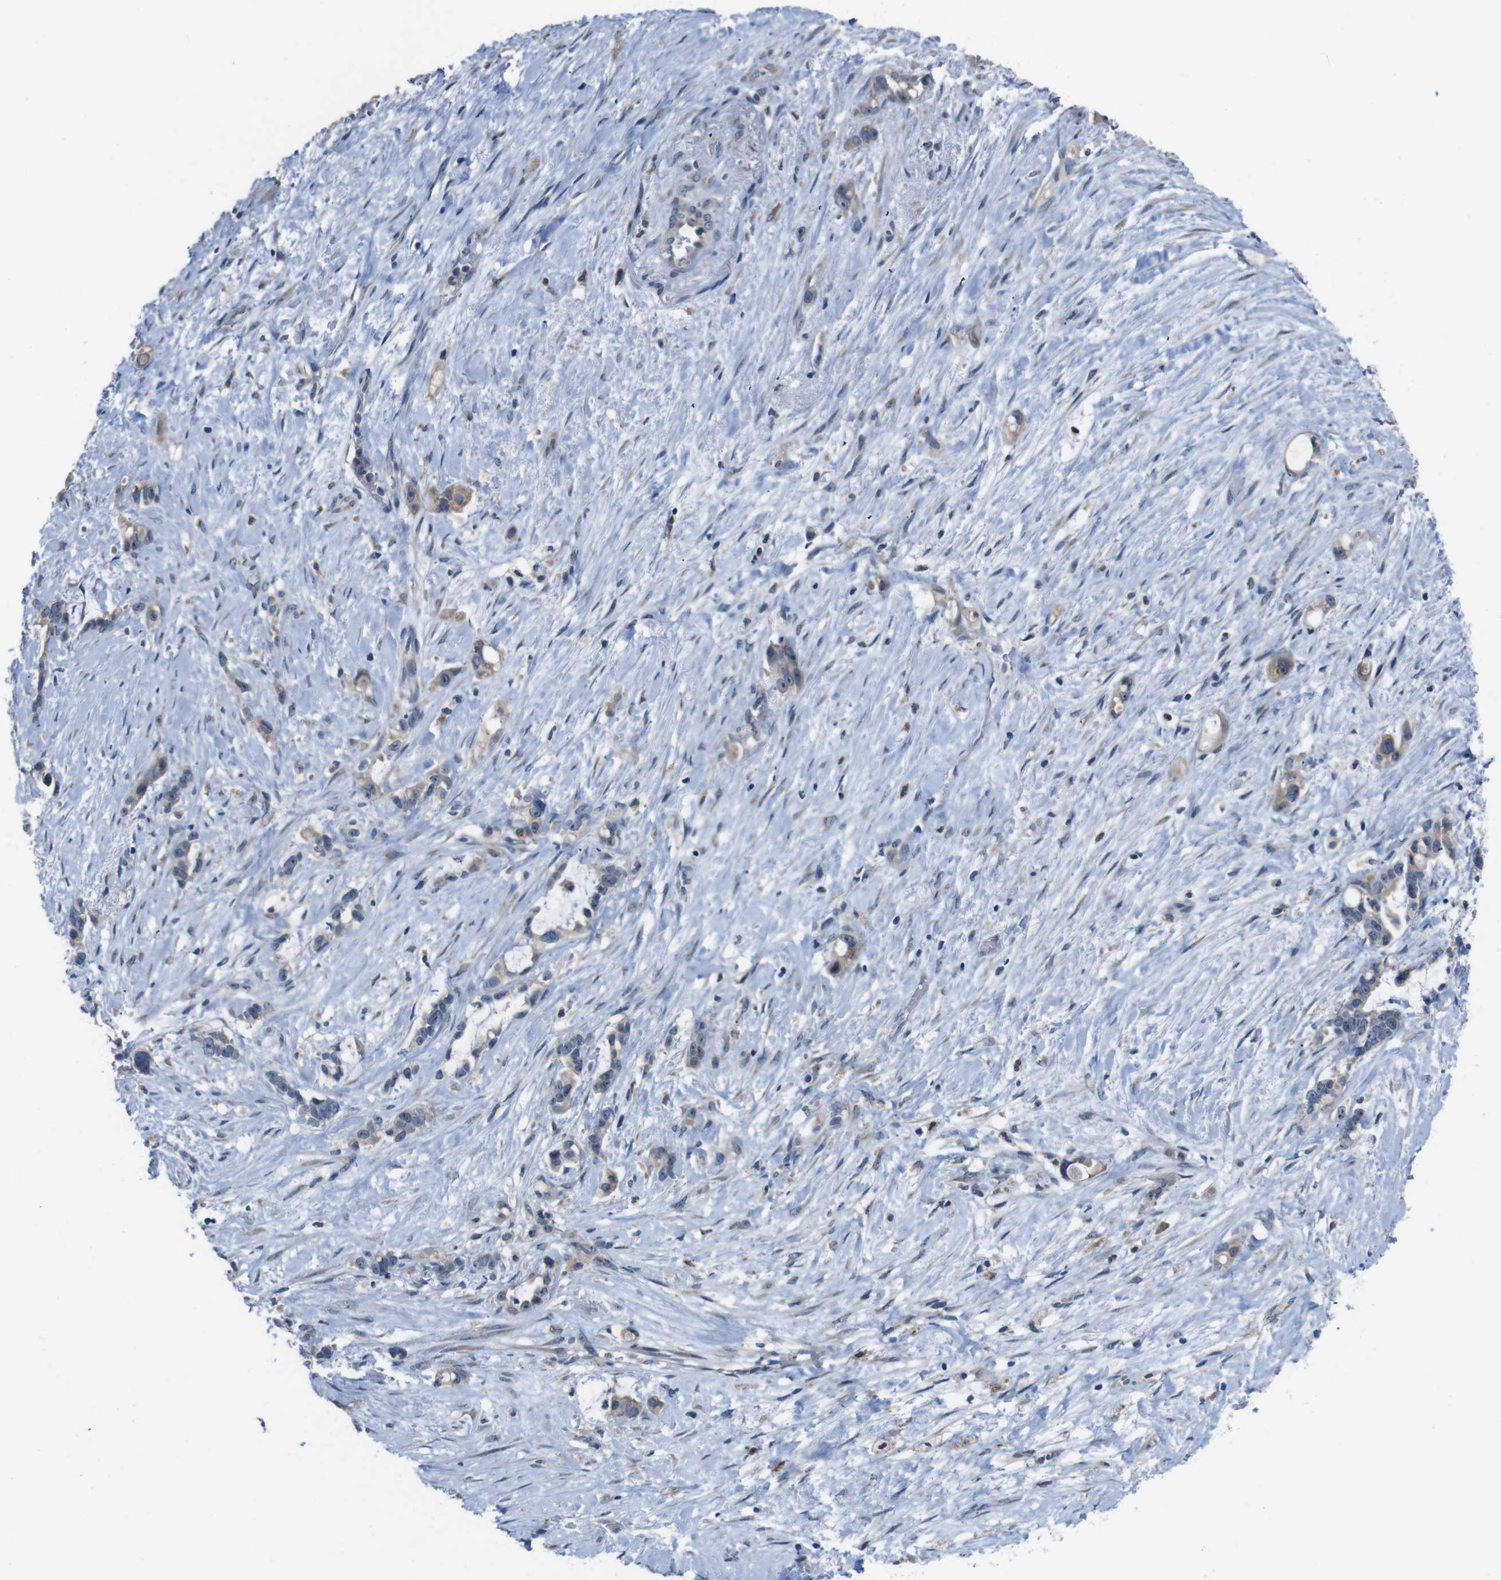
{"staining": {"intensity": "weak", "quantity": ">75%", "location": "cytoplasmic/membranous"}, "tissue": "liver cancer", "cell_type": "Tumor cells", "image_type": "cancer", "snomed": [{"axis": "morphology", "description": "Cholangiocarcinoma"}, {"axis": "topography", "description": "Liver"}], "caption": "Protein positivity by immunohistochemistry (IHC) demonstrates weak cytoplasmic/membranous expression in about >75% of tumor cells in cholangiocarcinoma (liver).", "gene": "CDH22", "patient": {"sex": "female", "age": 65}}